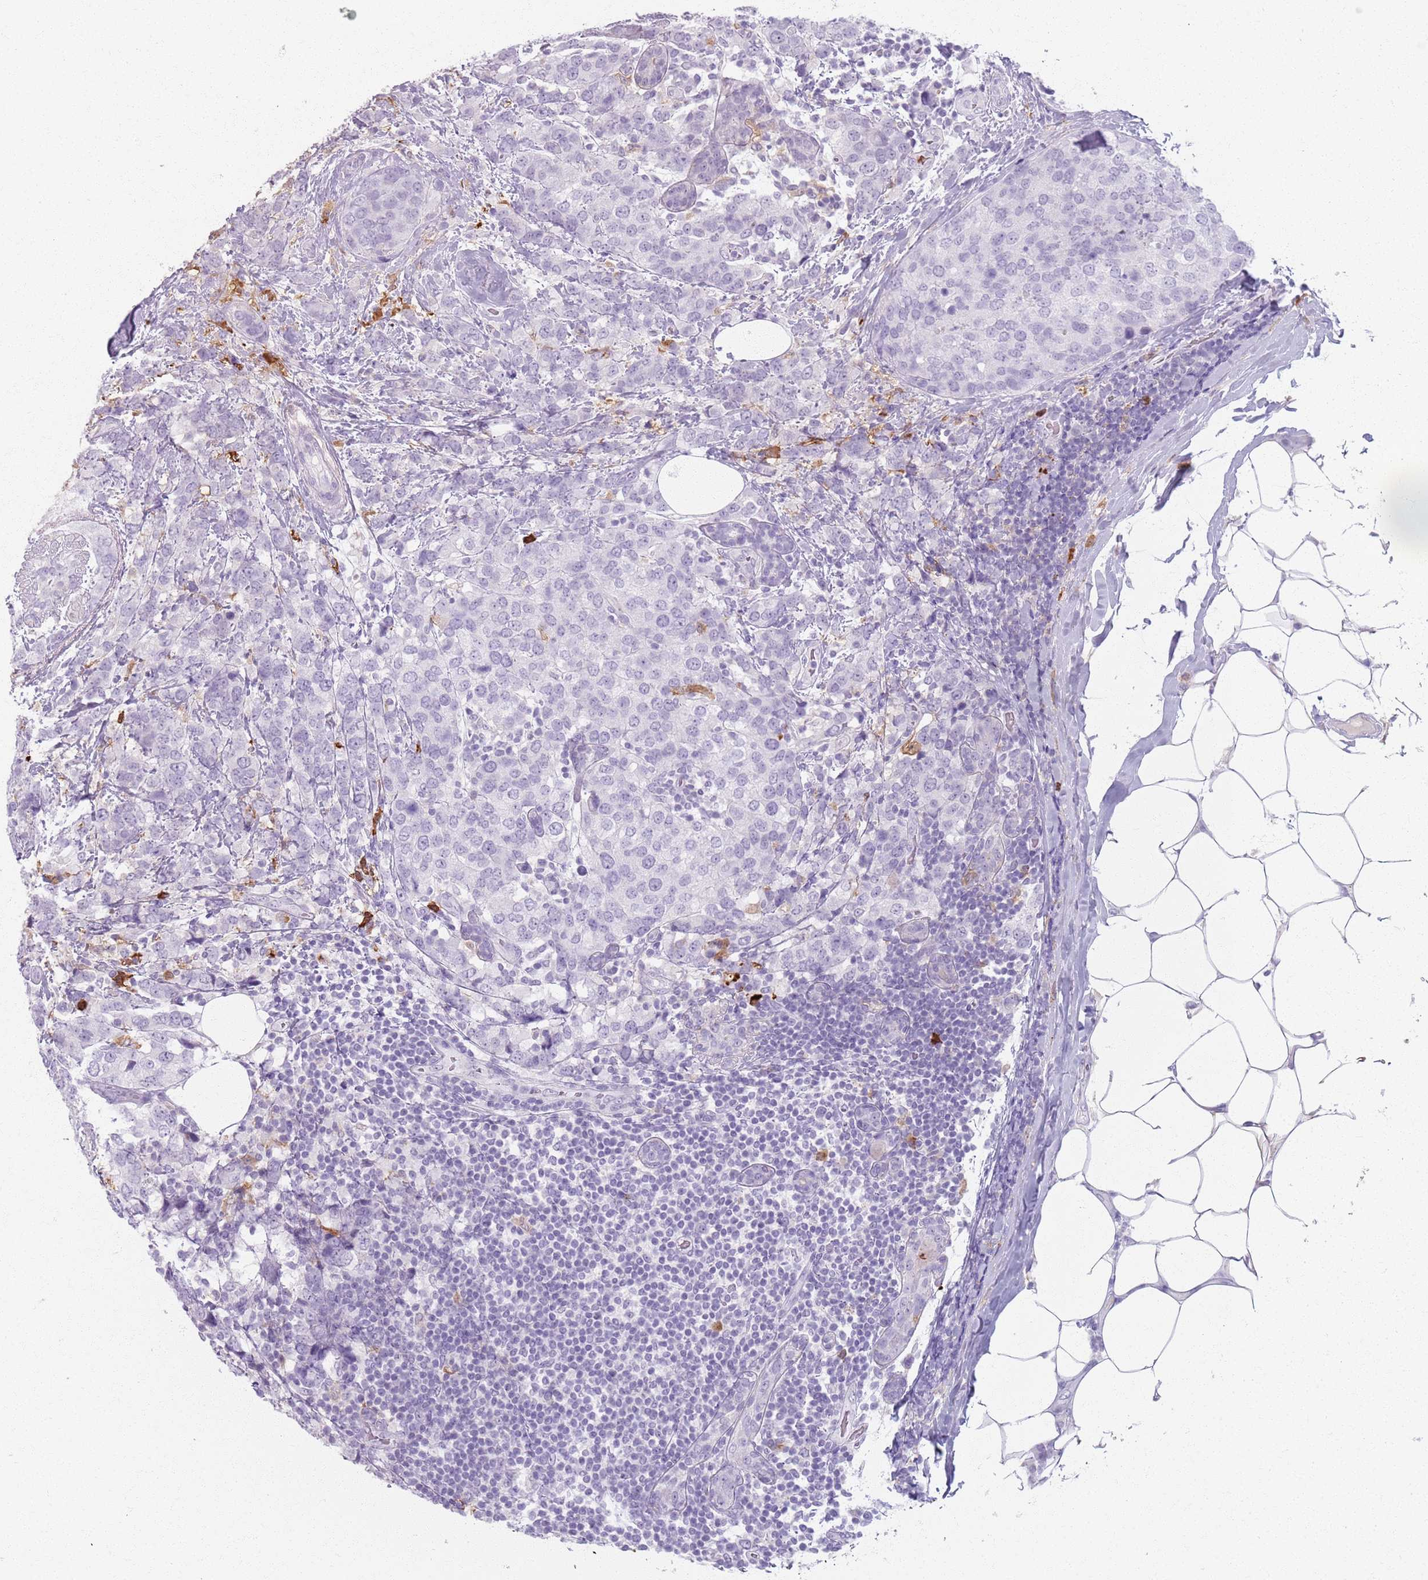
{"staining": {"intensity": "negative", "quantity": "none", "location": "none"}, "tissue": "breast cancer", "cell_type": "Tumor cells", "image_type": "cancer", "snomed": [{"axis": "morphology", "description": "Lobular carcinoma"}, {"axis": "topography", "description": "Breast"}], "caption": "A histopathology image of breast cancer (lobular carcinoma) stained for a protein displays no brown staining in tumor cells.", "gene": "GDPGP1", "patient": {"sex": "female", "age": 59}}